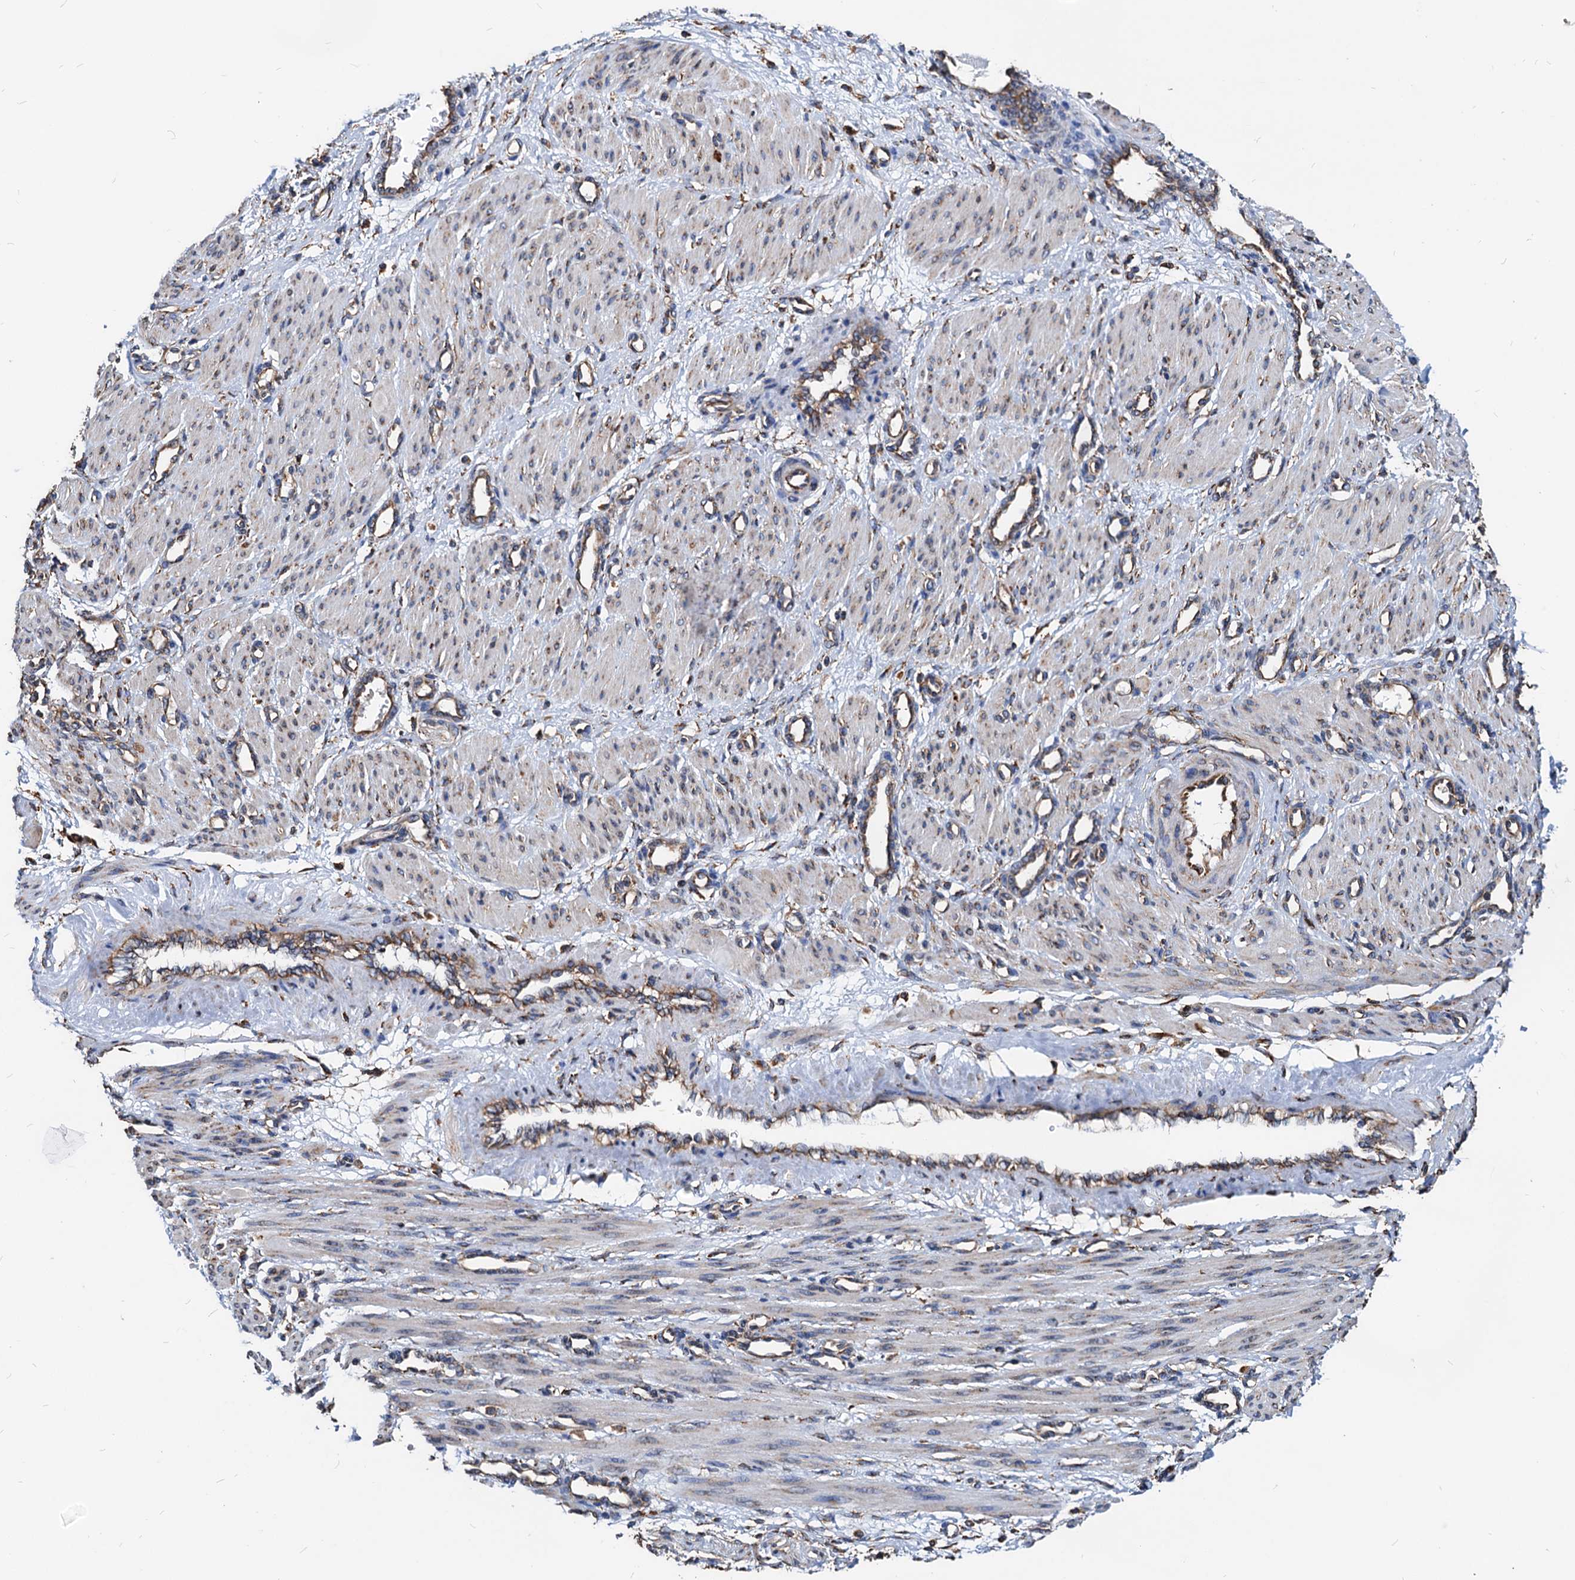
{"staining": {"intensity": "weak", "quantity": "<25%", "location": "cytoplasmic/membranous"}, "tissue": "smooth muscle", "cell_type": "Smooth muscle cells", "image_type": "normal", "snomed": [{"axis": "morphology", "description": "Normal tissue, NOS"}, {"axis": "topography", "description": "Endometrium"}], "caption": "Smooth muscle cells are negative for brown protein staining in normal smooth muscle.", "gene": "HSPA5", "patient": {"sex": "female", "age": 33}}